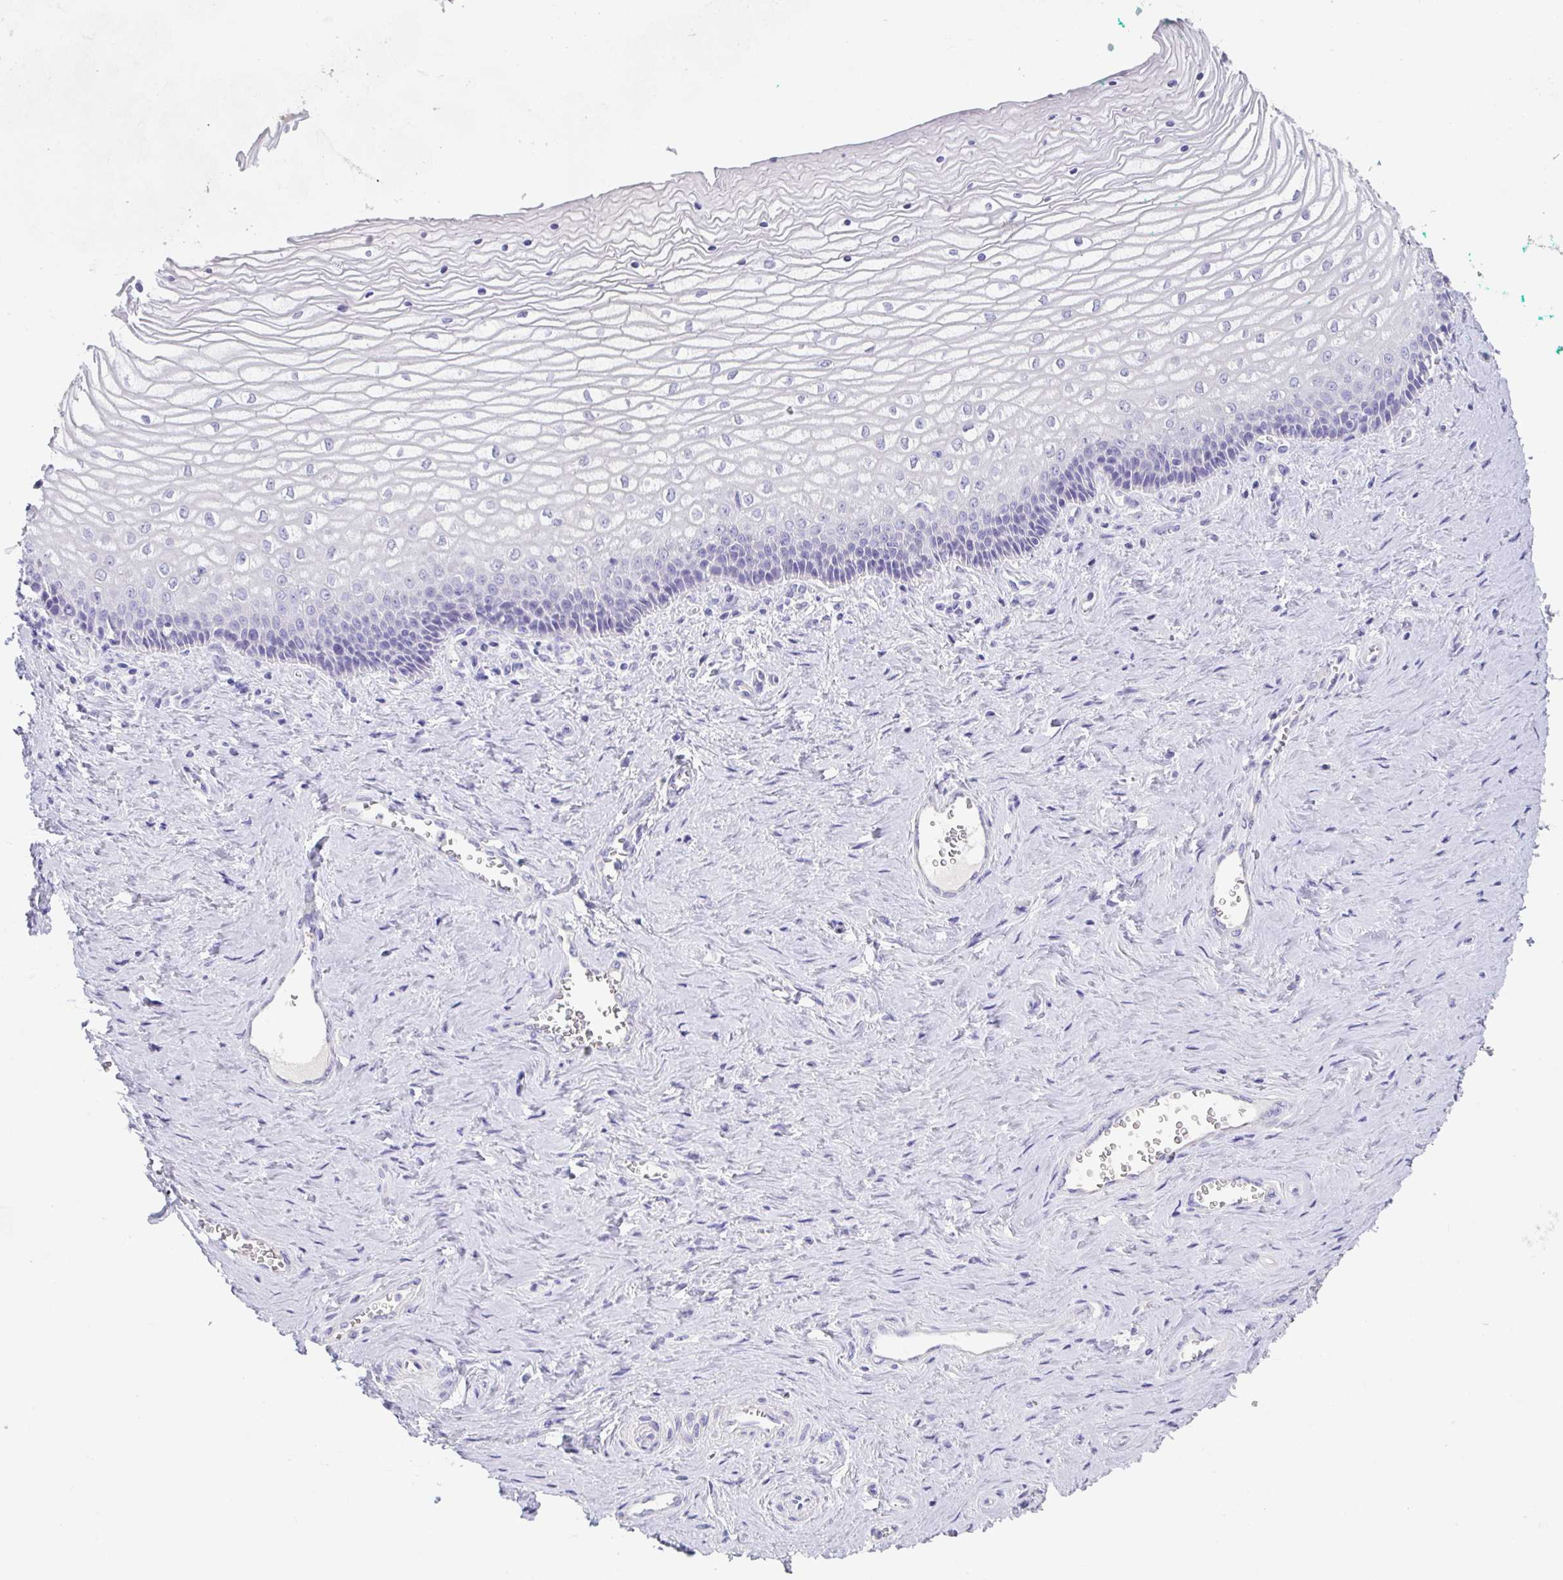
{"staining": {"intensity": "negative", "quantity": "none", "location": "none"}, "tissue": "vagina", "cell_type": "Squamous epithelial cells", "image_type": "normal", "snomed": [{"axis": "morphology", "description": "Normal tissue, NOS"}, {"axis": "topography", "description": "Vagina"}], "caption": "Immunohistochemistry photomicrograph of benign vagina stained for a protein (brown), which shows no positivity in squamous epithelial cells. (DAB IHC with hematoxylin counter stain).", "gene": "SLC44A4", "patient": {"sex": "female", "age": 45}}